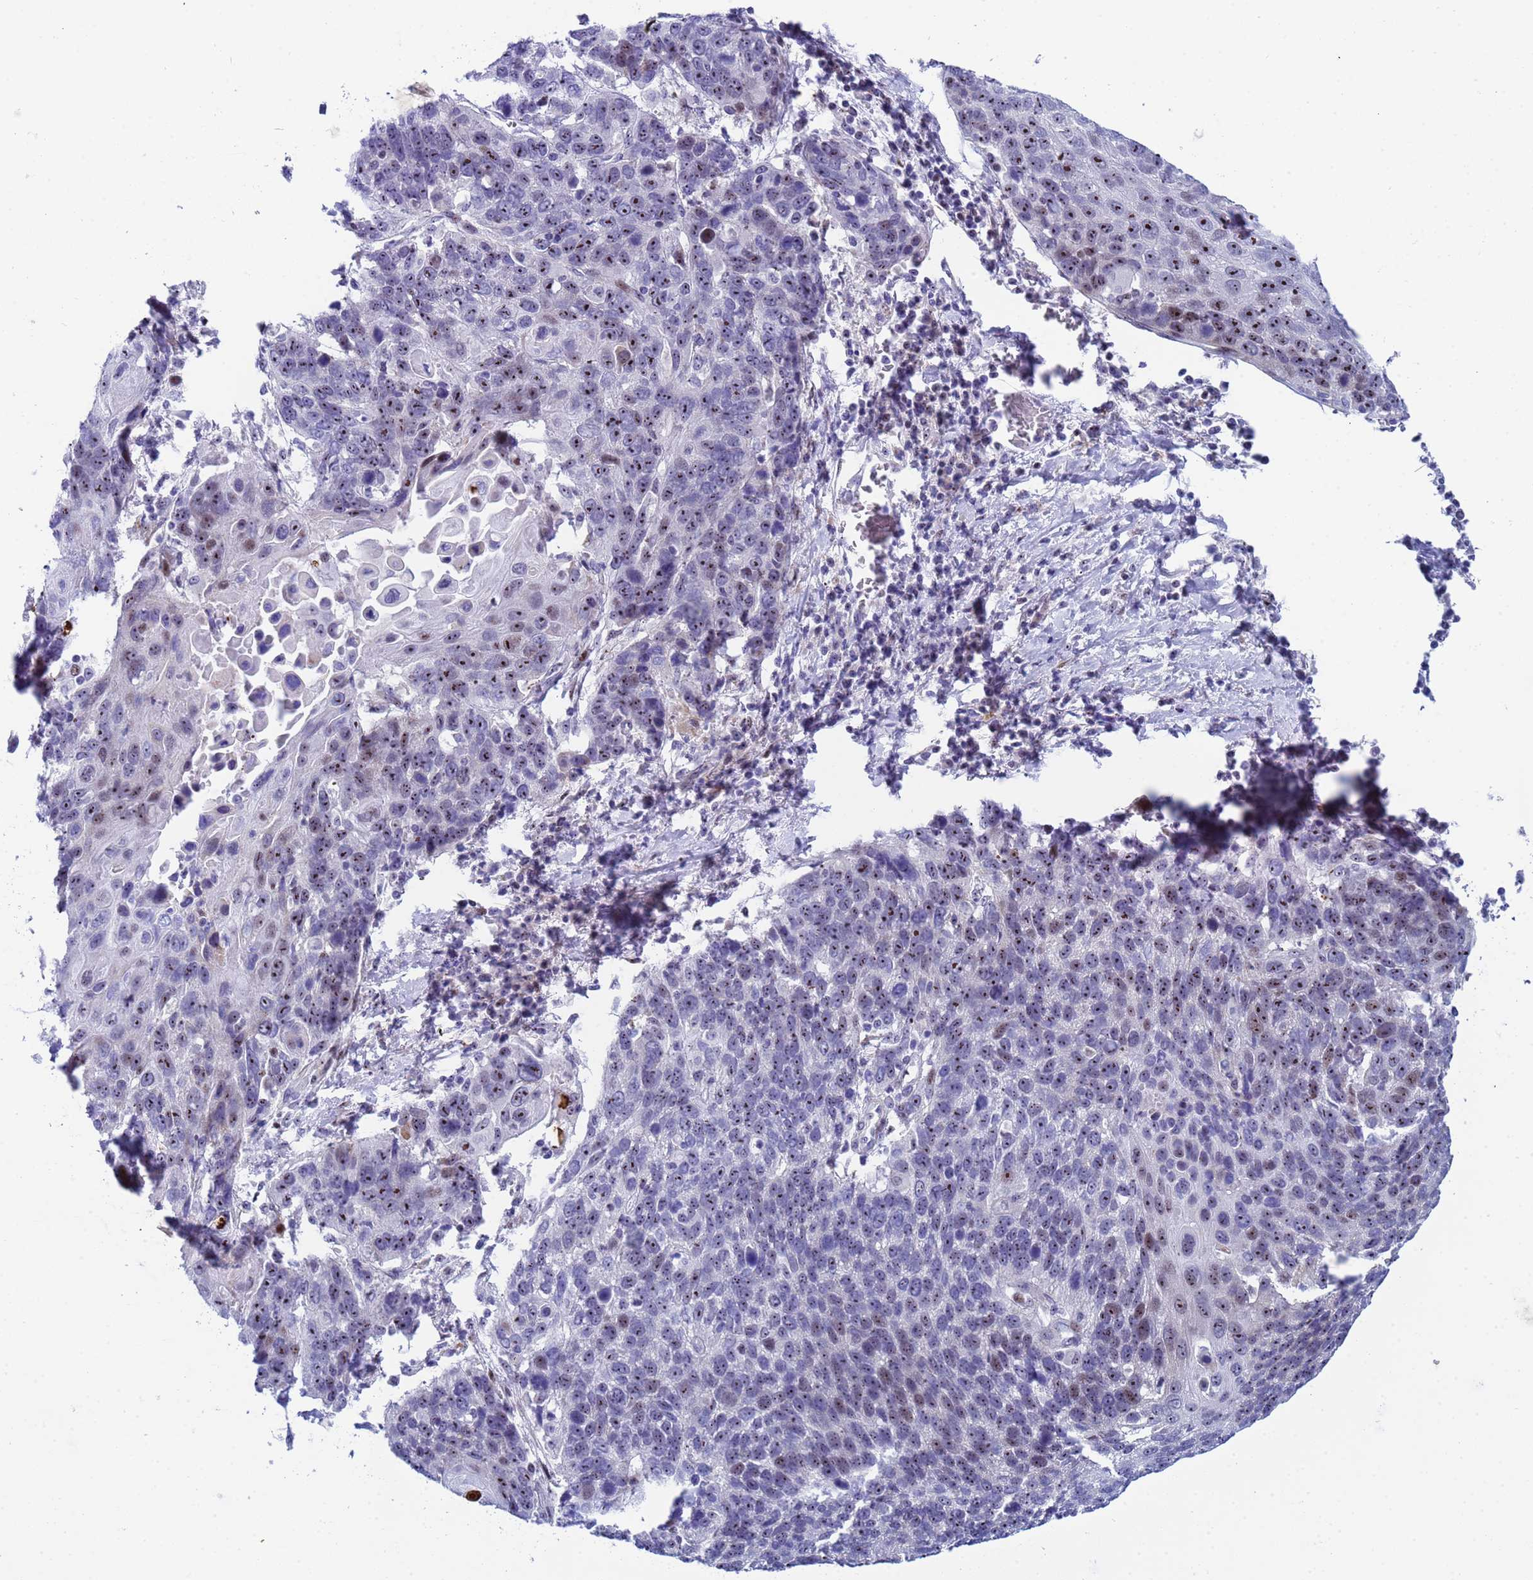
{"staining": {"intensity": "strong", "quantity": "<25%", "location": "nuclear"}, "tissue": "lung cancer", "cell_type": "Tumor cells", "image_type": "cancer", "snomed": [{"axis": "morphology", "description": "Squamous cell carcinoma, NOS"}, {"axis": "topography", "description": "Lung"}], "caption": "High-power microscopy captured an immunohistochemistry histopathology image of lung squamous cell carcinoma, revealing strong nuclear expression in approximately <25% of tumor cells. The protein of interest is stained brown, and the nuclei are stained in blue (DAB IHC with brightfield microscopy, high magnification).", "gene": "POP5", "patient": {"sex": "male", "age": 66}}